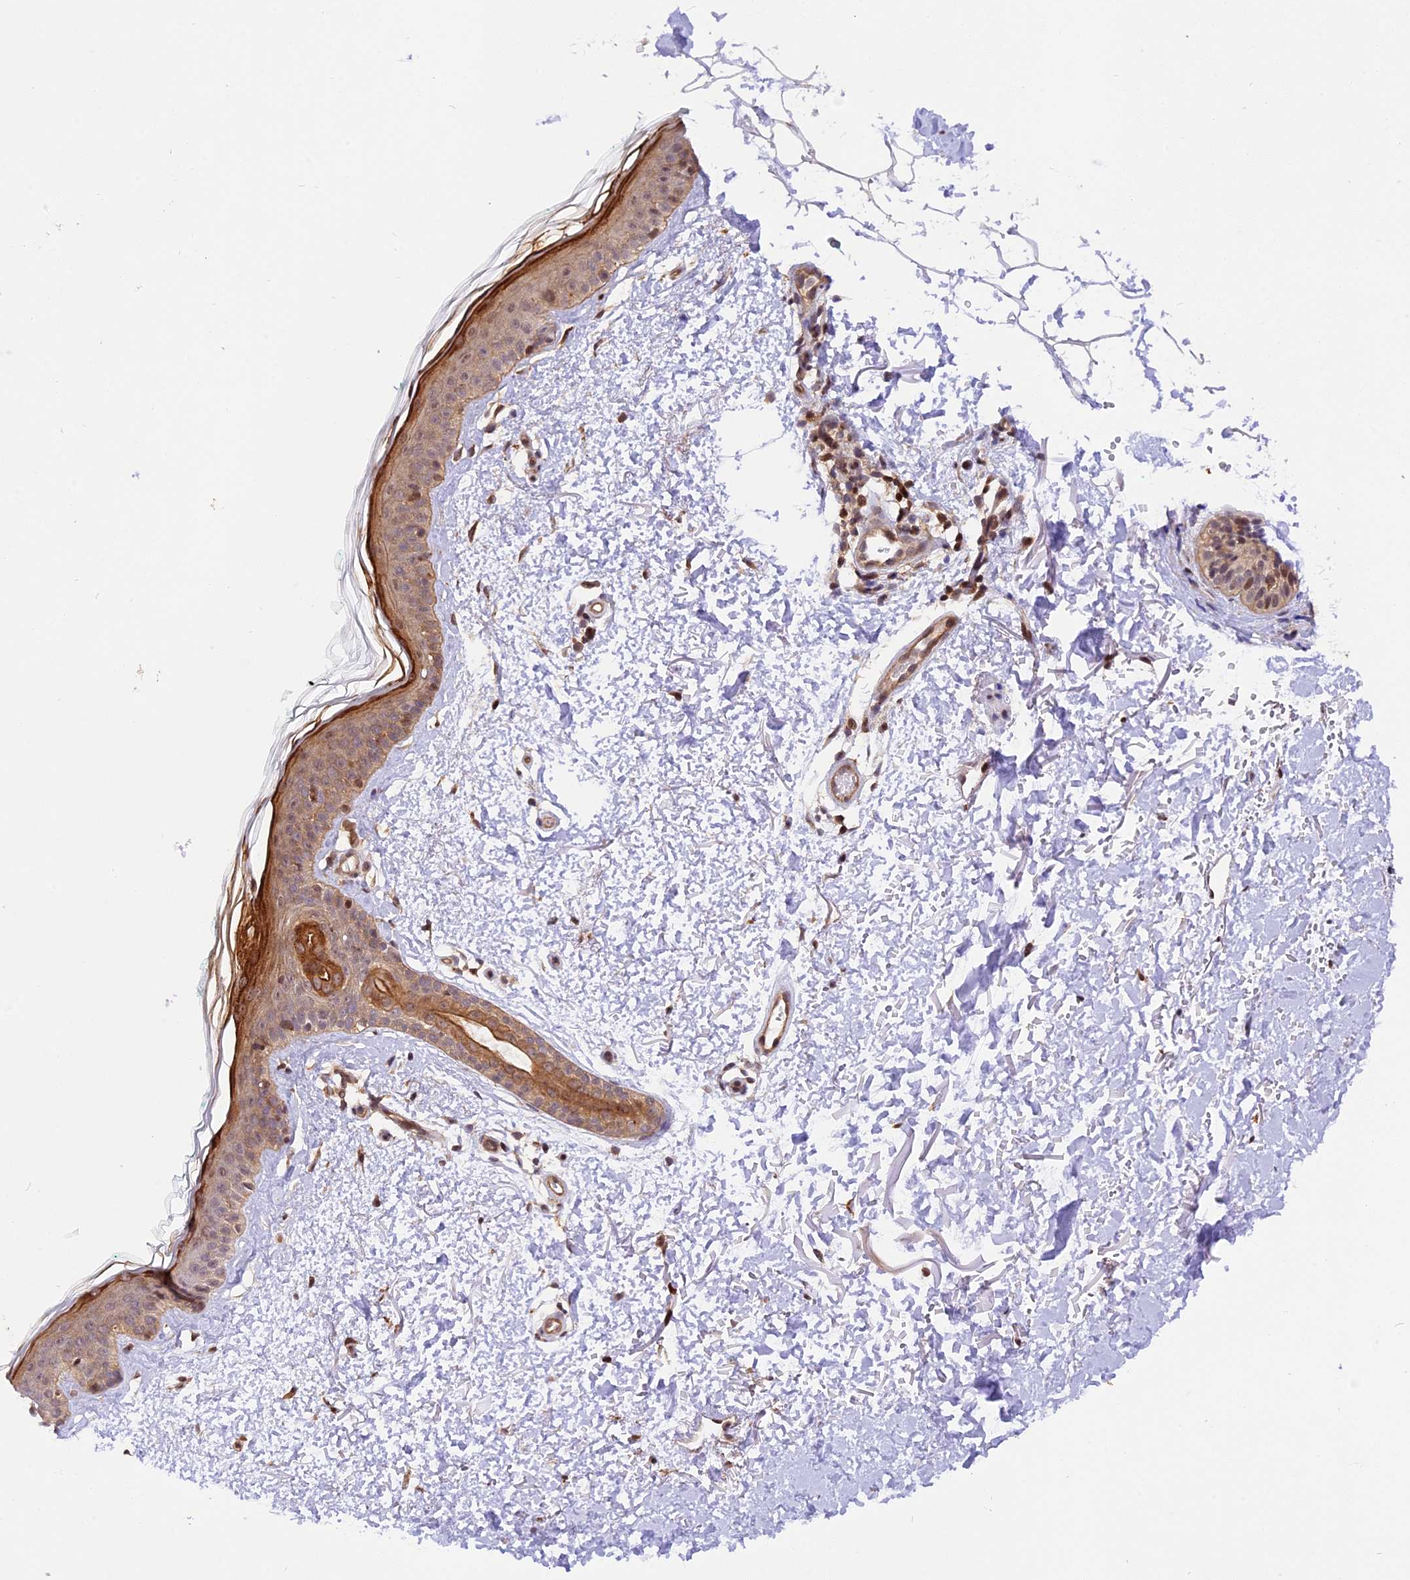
{"staining": {"intensity": "weak", "quantity": "25%-75%", "location": "cytoplasmic/membranous"}, "tissue": "skin", "cell_type": "Fibroblasts", "image_type": "normal", "snomed": [{"axis": "morphology", "description": "Normal tissue, NOS"}, {"axis": "topography", "description": "Skin"}], "caption": "Human skin stained with a brown dye exhibits weak cytoplasmic/membranous positive positivity in about 25%-75% of fibroblasts.", "gene": "SAMD4A", "patient": {"sex": "male", "age": 66}}